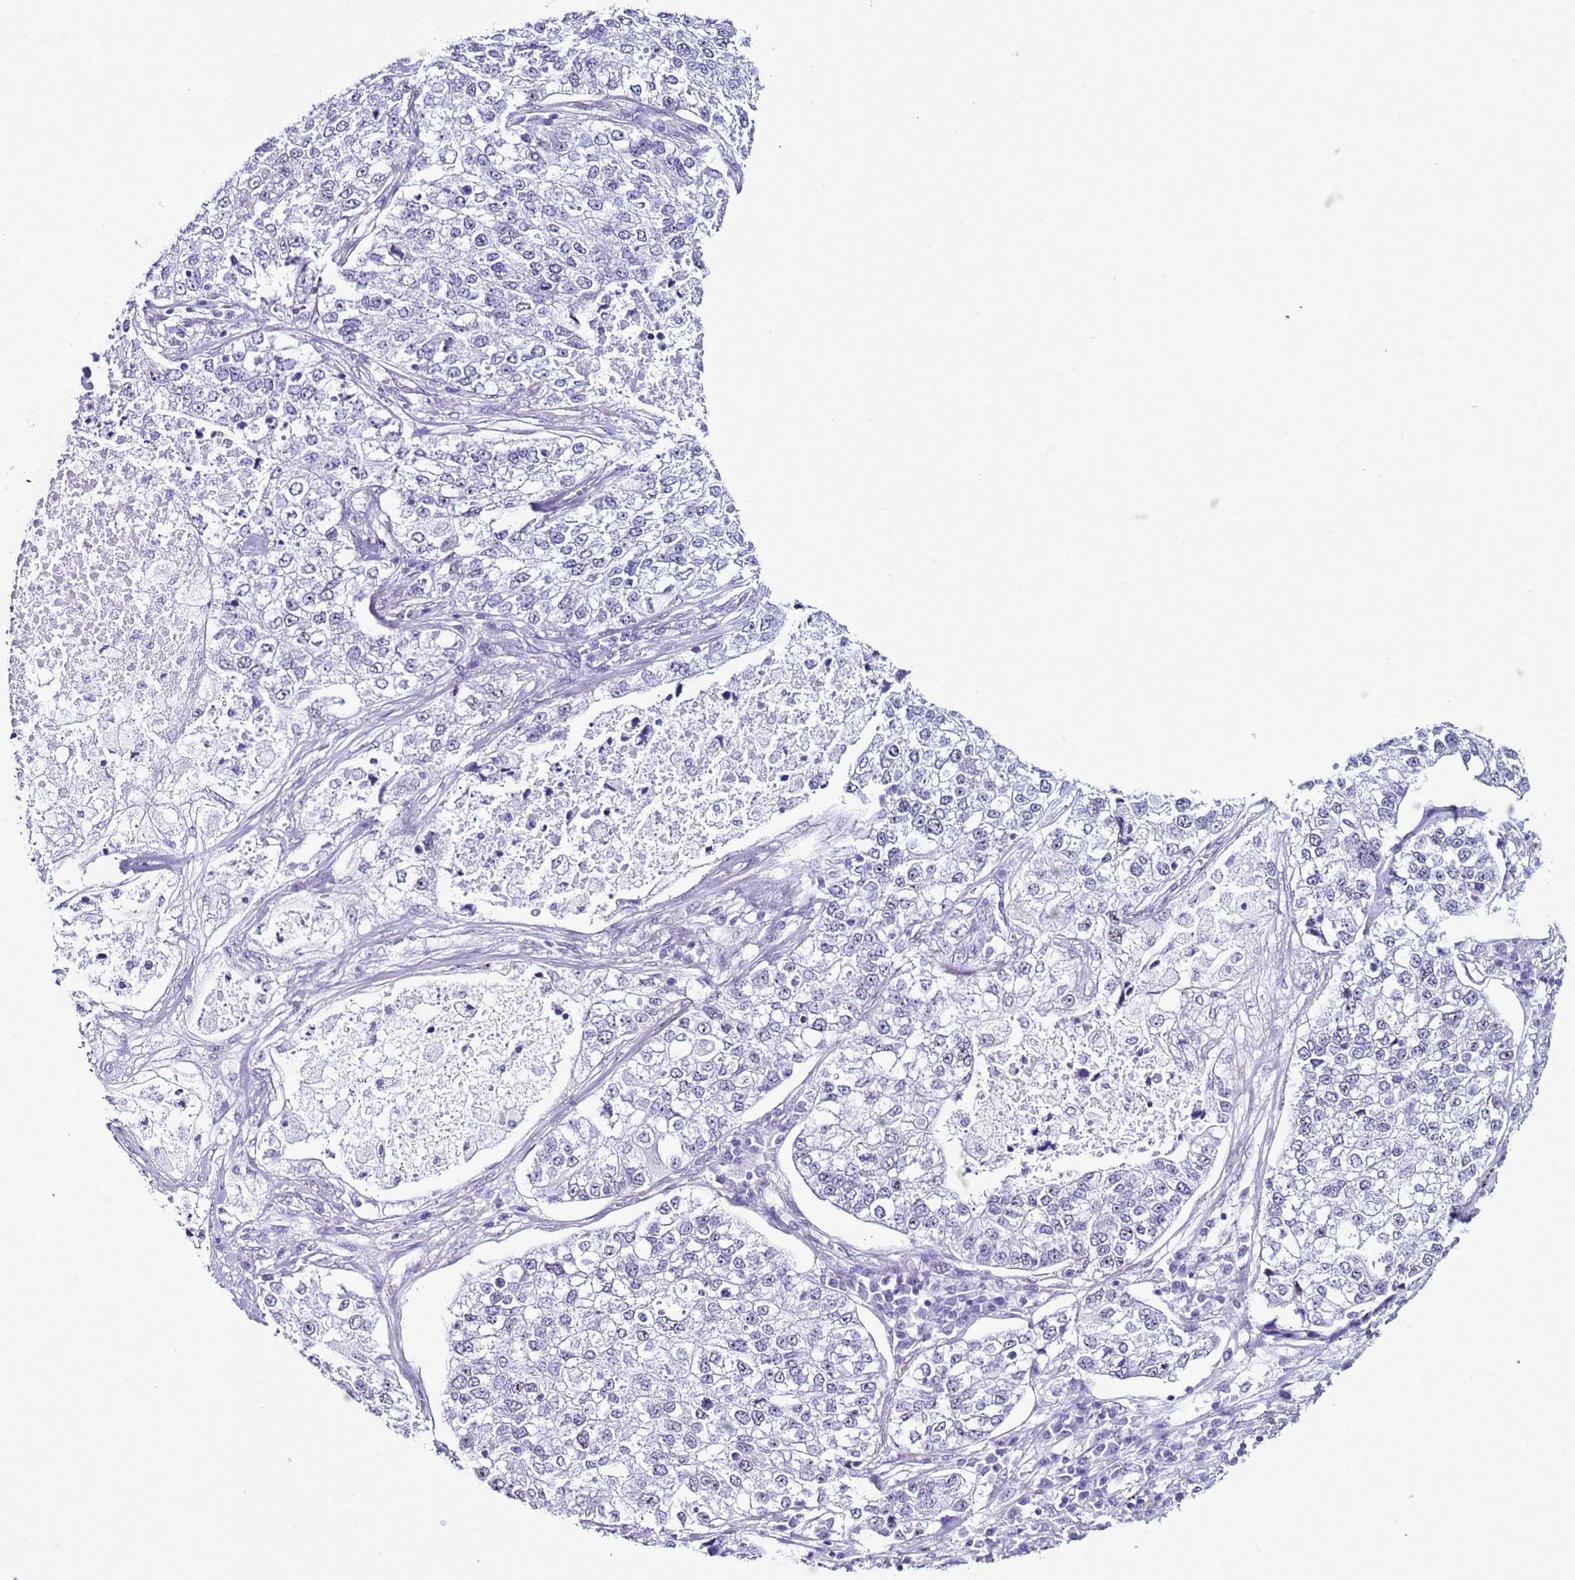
{"staining": {"intensity": "negative", "quantity": "none", "location": "none"}, "tissue": "lung cancer", "cell_type": "Tumor cells", "image_type": "cancer", "snomed": [{"axis": "morphology", "description": "Adenocarcinoma, NOS"}, {"axis": "topography", "description": "Lung"}], "caption": "Tumor cells show no significant staining in lung adenocarcinoma.", "gene": "LRRC10B", "patient": {"sex": "male", "age": 49}}